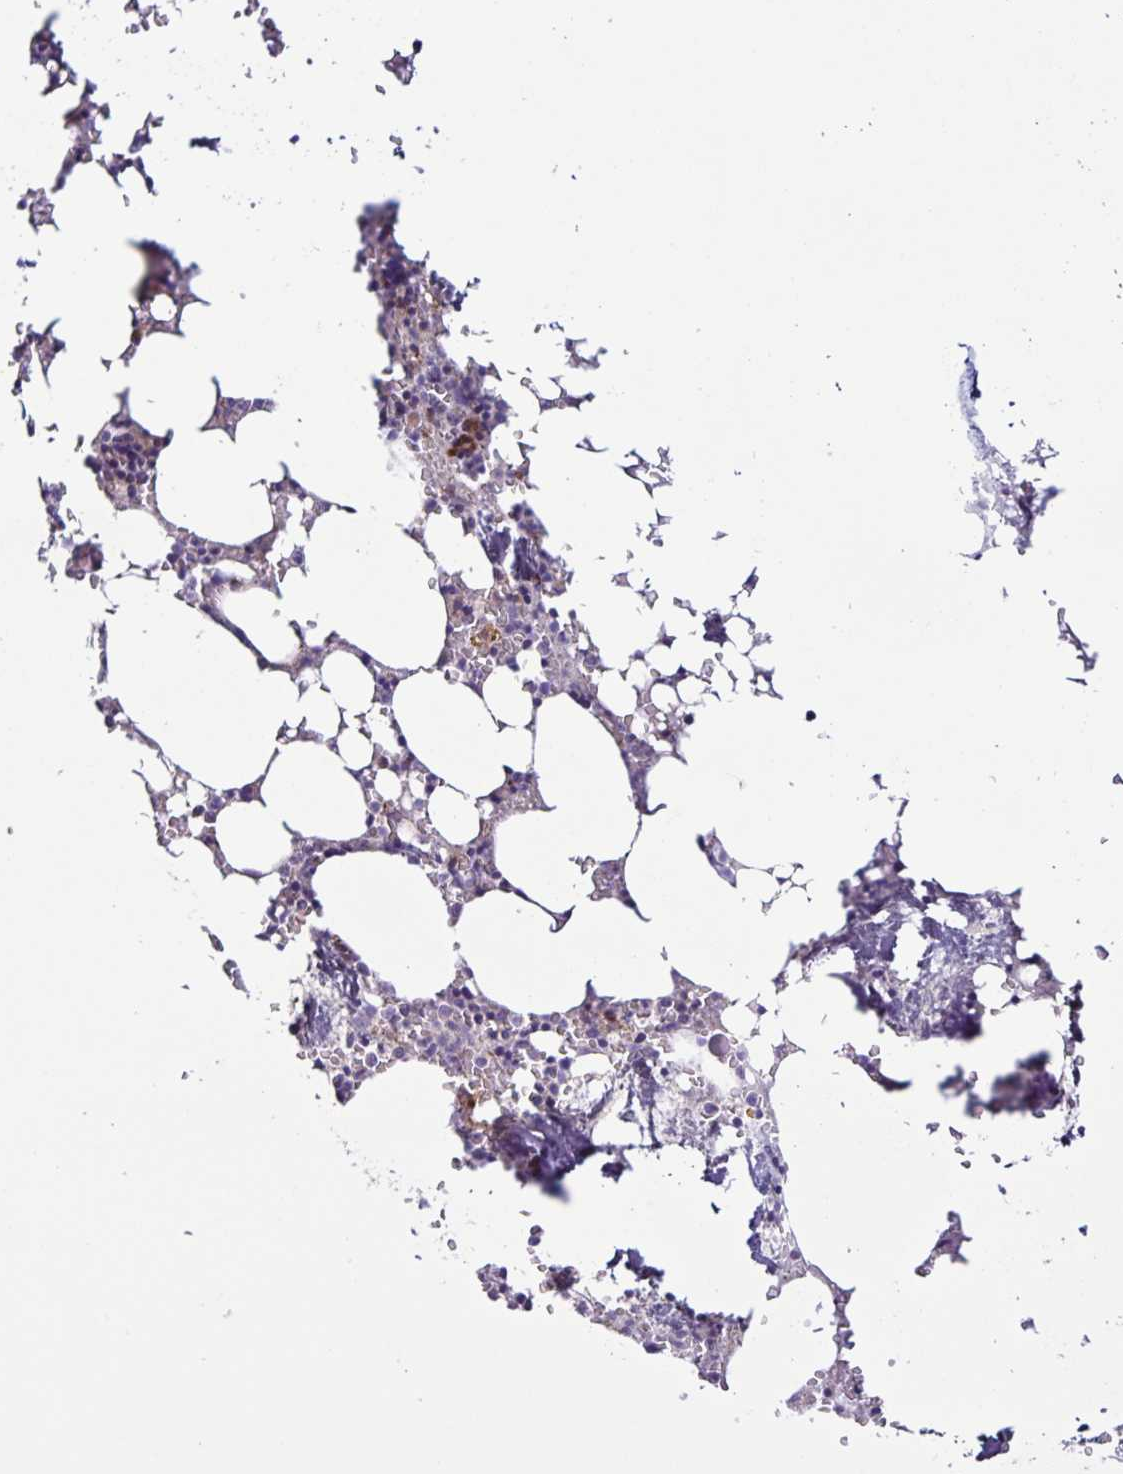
{"staining": {"intensity": "moderate", "quantity": "<25%", "location": "nuclear"}, "tissue": "bone marrow", "cell_type": "Hematopoietic cells", "image_type": "normal", "snomed": [{"axis": "morphology", "description": "Normal tissue, NOS"}, {"axis": "topography", "description": "Bone marrow"}], "caption": "Immunohistochemistry (DAB (3,3'-diaminobenzidine)) staining of normal human bone marrow shows moderate nuclear protein expression in about <25% of hematopoietic cells.", "gene": "RNFT2", "patient": {"sex": "male", "age": 64}}